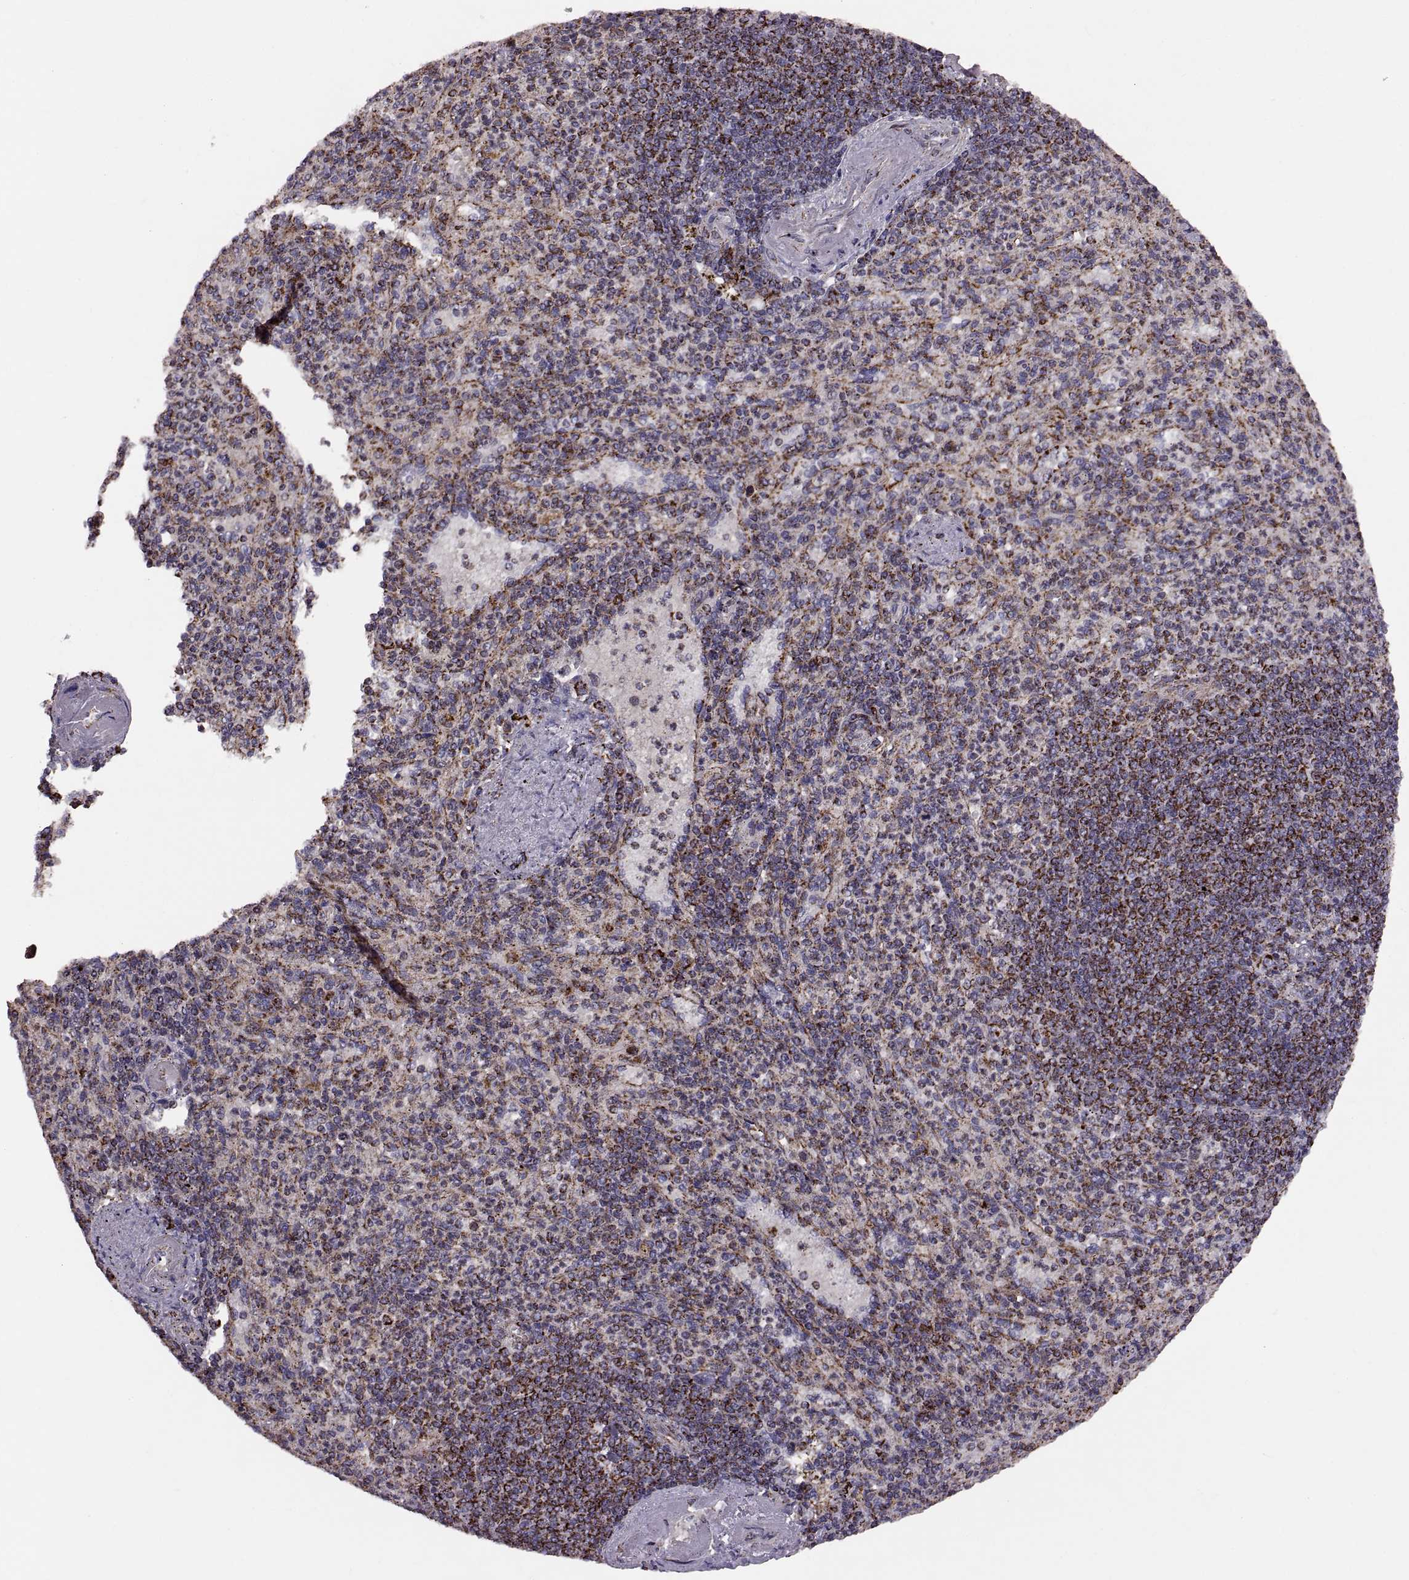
{"staining": {"intensity": "strong", "quantity": "<25%", "location": "cytoplasmic/membranous"}, "tissue": "spleen", "cell_type": "Cells in red pulp", "image_type": "normal", "snomed": [{"axis": "morphology", "description": "Normal tissue, NOS"}, {"axis": "topography", "description": "Spleen"}], "caption": "Immunohistochemical staining of normal human spleen reveals <25% levels of strong cytoplasmic/membranous protein staining in about <25% of cells in red pulp. Immunohistochemistry (ihc) stains the protein in brown and the nuclei are stained blue.", "gene": "ARSD", "patient": {"sex": "female", "age": 74}}